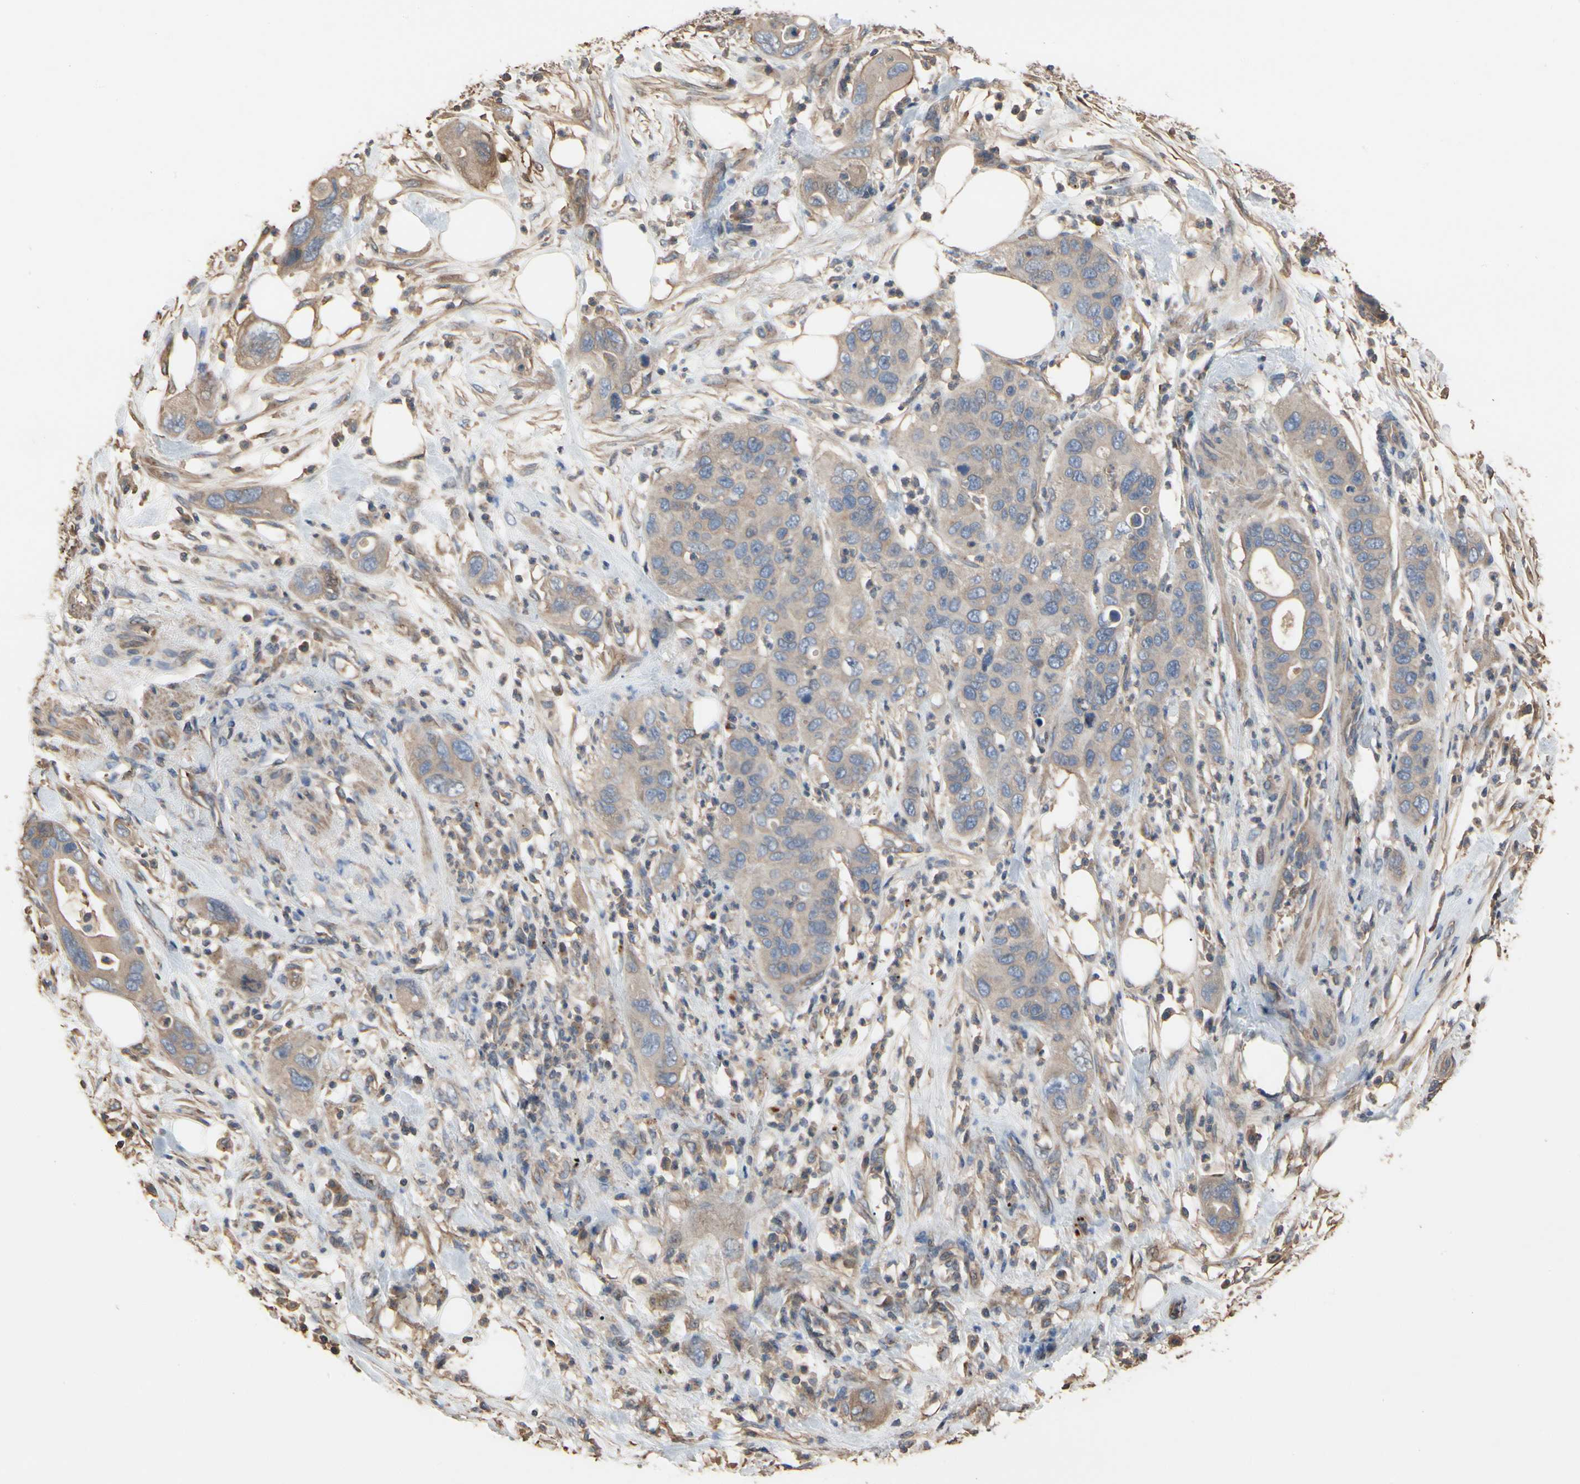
{"staining": {"intensity": "weak", "quantity": ">75%", "location": "cytoplasmic/membranous"}, "tissue": "pancreatic cancer", "cell_type": "Tumor cells", "image_type": "cancer", "snomed": [{"axis": "morphology", "description": "Adenocarcinoma, NOS"}, {"axis": "topography", "description": "Pancreas"}], "caption": "Pancreatic adenocarcinoma was stained to show a protein in brown. There is low levels of weak cytoplasmic/membranous staining in about >75% of tumor cells.", "gene": "PDZK1", "patient": {"sex": "female", "age": 71}}